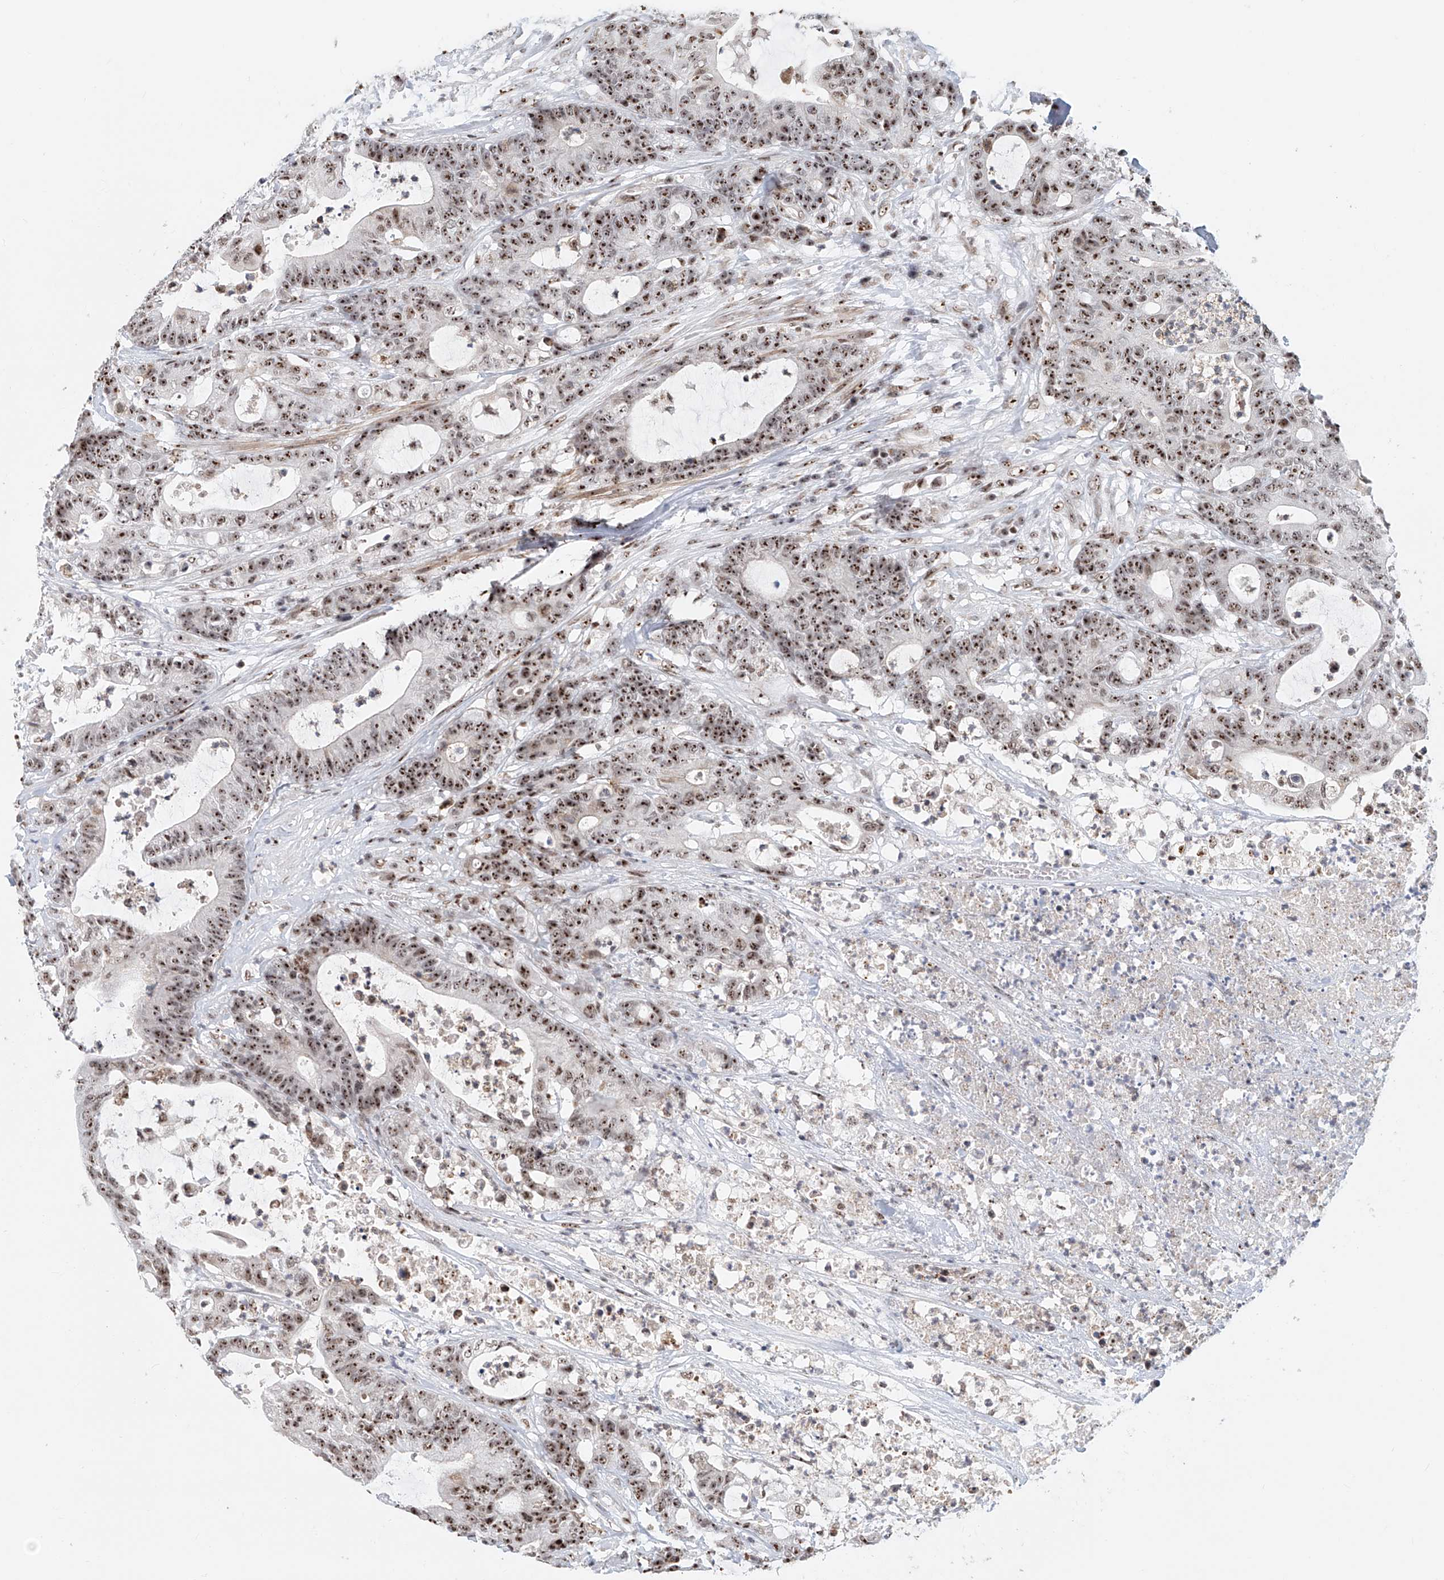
{"staining": {"intensity": "strong", "quantity": ">75%", "location": "nuclear"}, "tissue": "colorectal cancer", "cell_type": "Tumor cells", "image_type": "cancer", "snomed": [{"axis": "morphology", "description": "Adenocarcinoma, NOS"}, {"axis": "topography", "description": "Colon"}], "caption": "Immunohistochemistry of human colorectal cancer (adenocarcinoma) displays high levels of strong nuclear expression in about >75% of tumor cells.", "gene": "PRUNE2", "patient": {"sex": "female", "age": 84}}